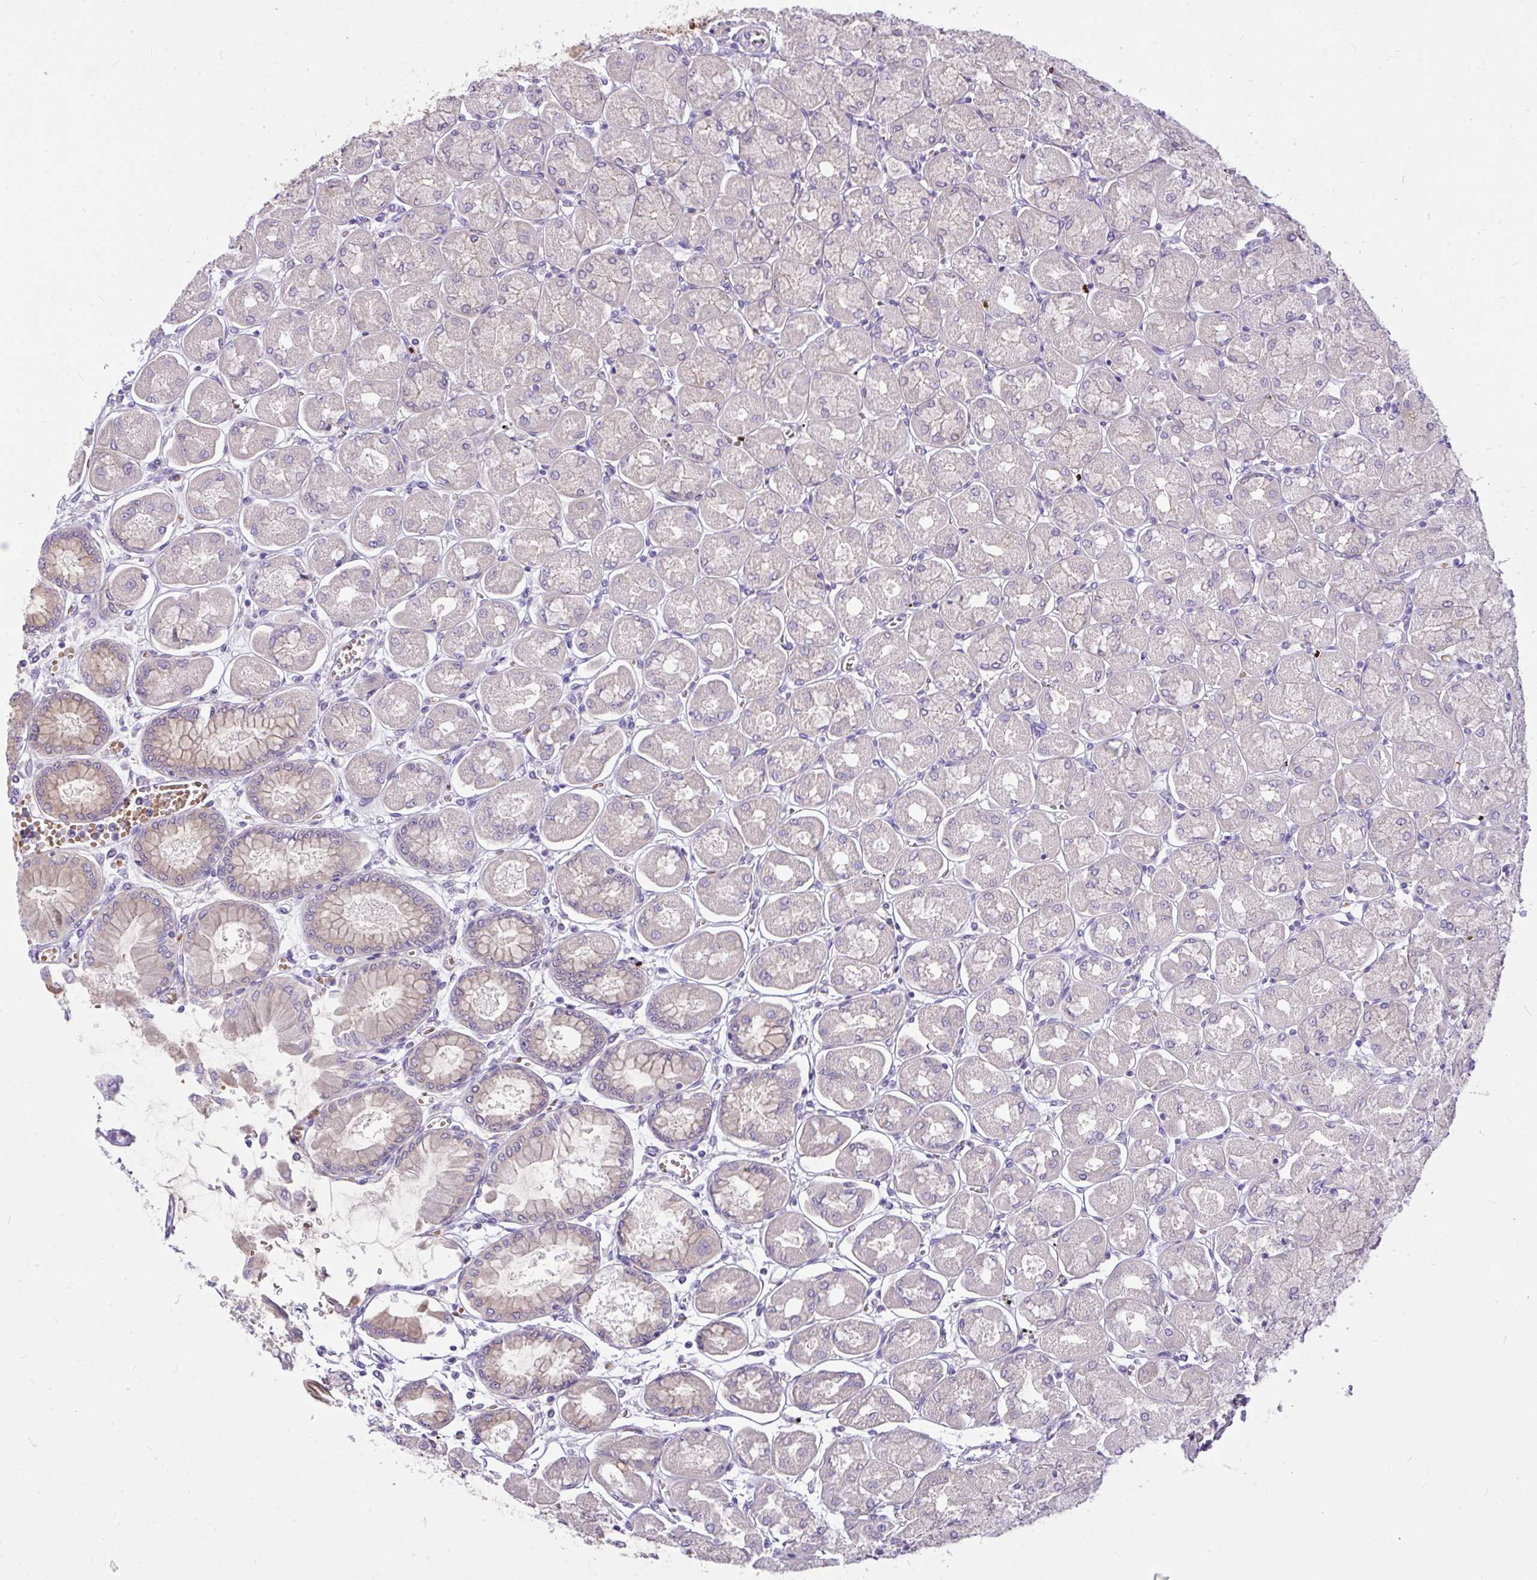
{"staining": {"intensity": "moderate", "quantity": "<25%", "location": "cytoplasmic/membranous"}, "tissue": "stomach", "cell_type": "Glandular cells", "image_type": "normal", "snomed": [{"axis": "morphology", "description": "Normal tissue, NOS"}, {"axis": "topography", "description": "Stomach, upper"}], "caption": "Stomach stained with DAB immunohistochemistry (IHC) shows low levels of moderate cytoplasmic/membranous expression in about <25% of glandular cells.", "gene": "MOCS1", "patient": {"sex": "female", "age": 56}}